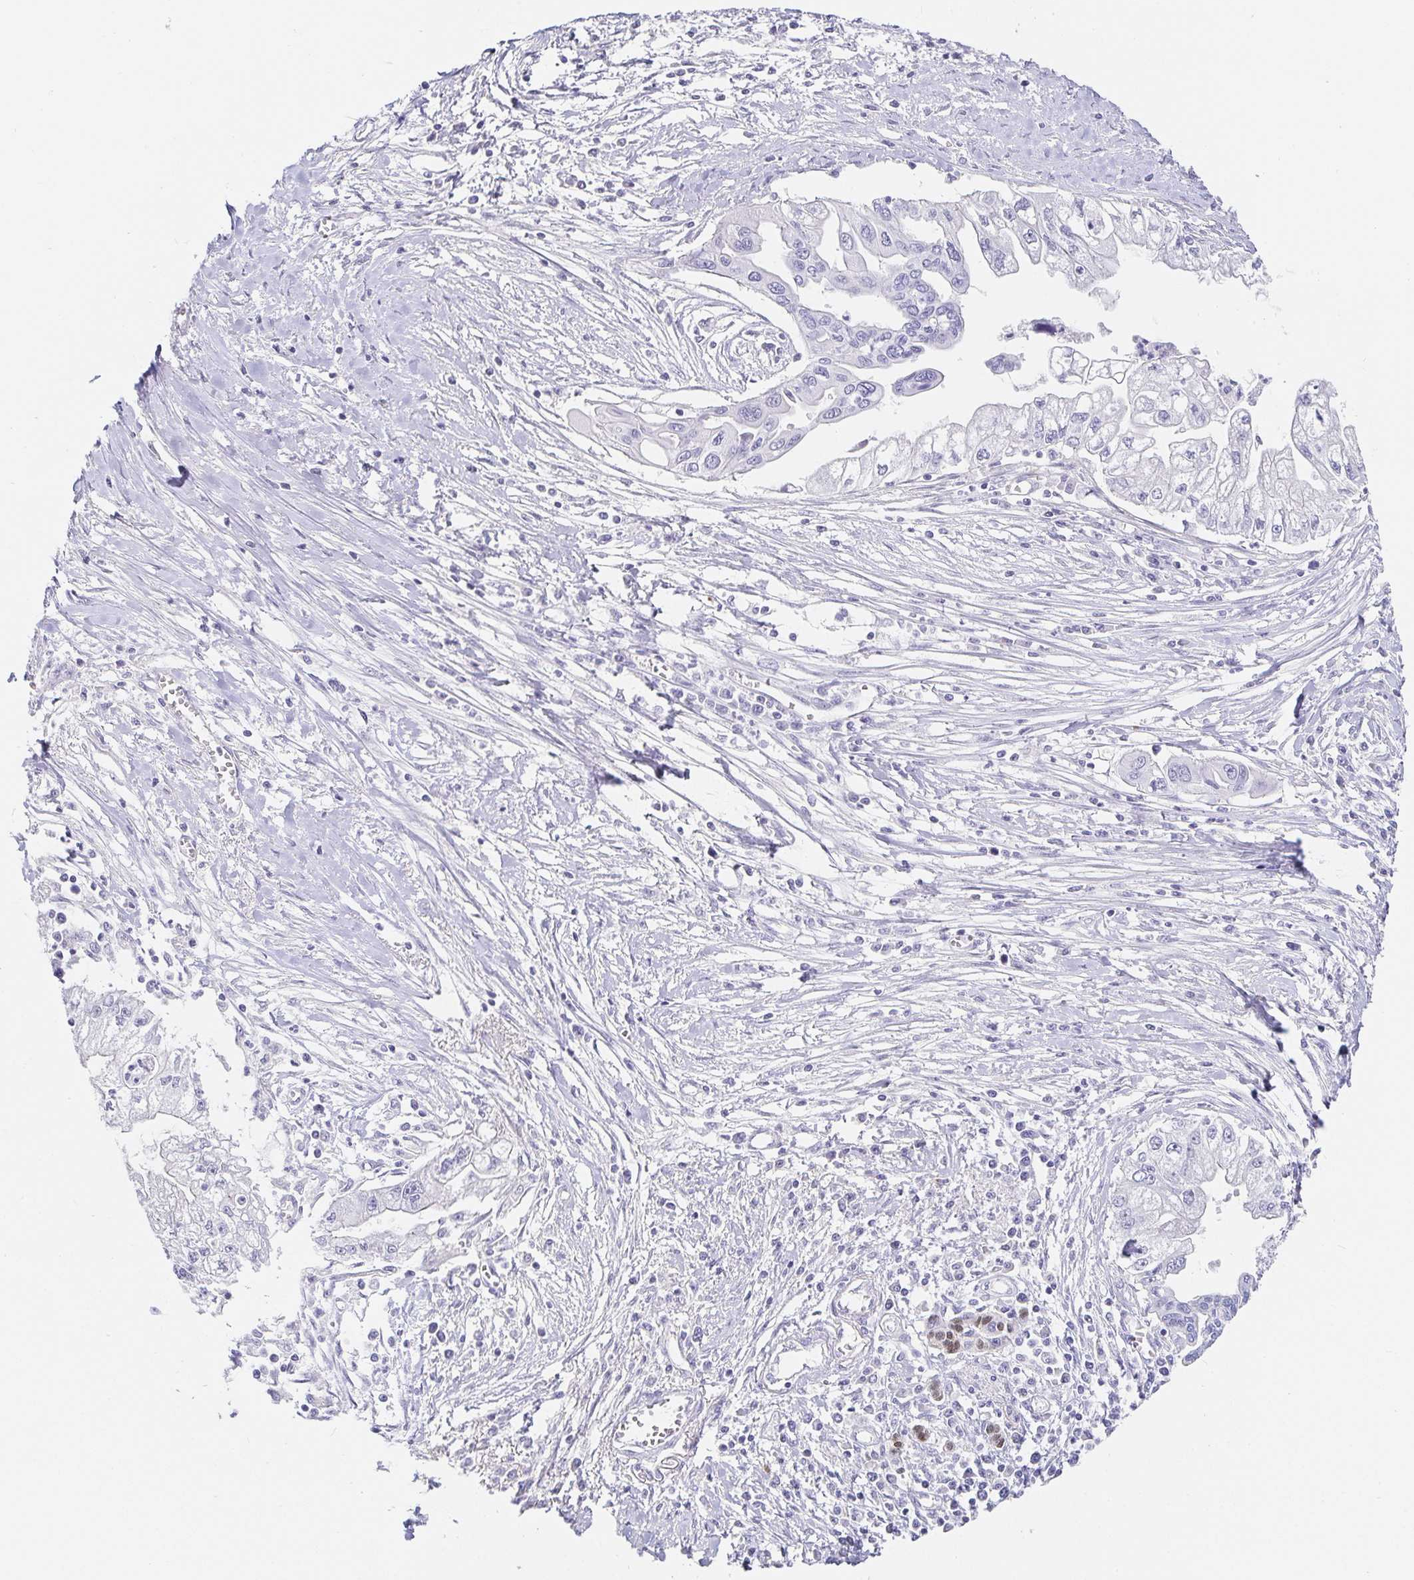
{"staining": {"intensity": "negative", "quantity": "none", "location": "none"}, "tissue": "pancreatic cancer", "cell_type": "Tumor cells", "image_type": "cancer", "snomed": [{"axis": "morphology", "description": "Adenocarcinoma, NOS"}, {"axis": "topography", "description": "Pancreas"}], "caption": "Human adenocarcinoma (pancreatic) stained for a protein using immunohistochemistry (IHC) displays no staining in tumor cells.", "gene": "PDX1", "patient": {"sex": "male", "age": 70}}